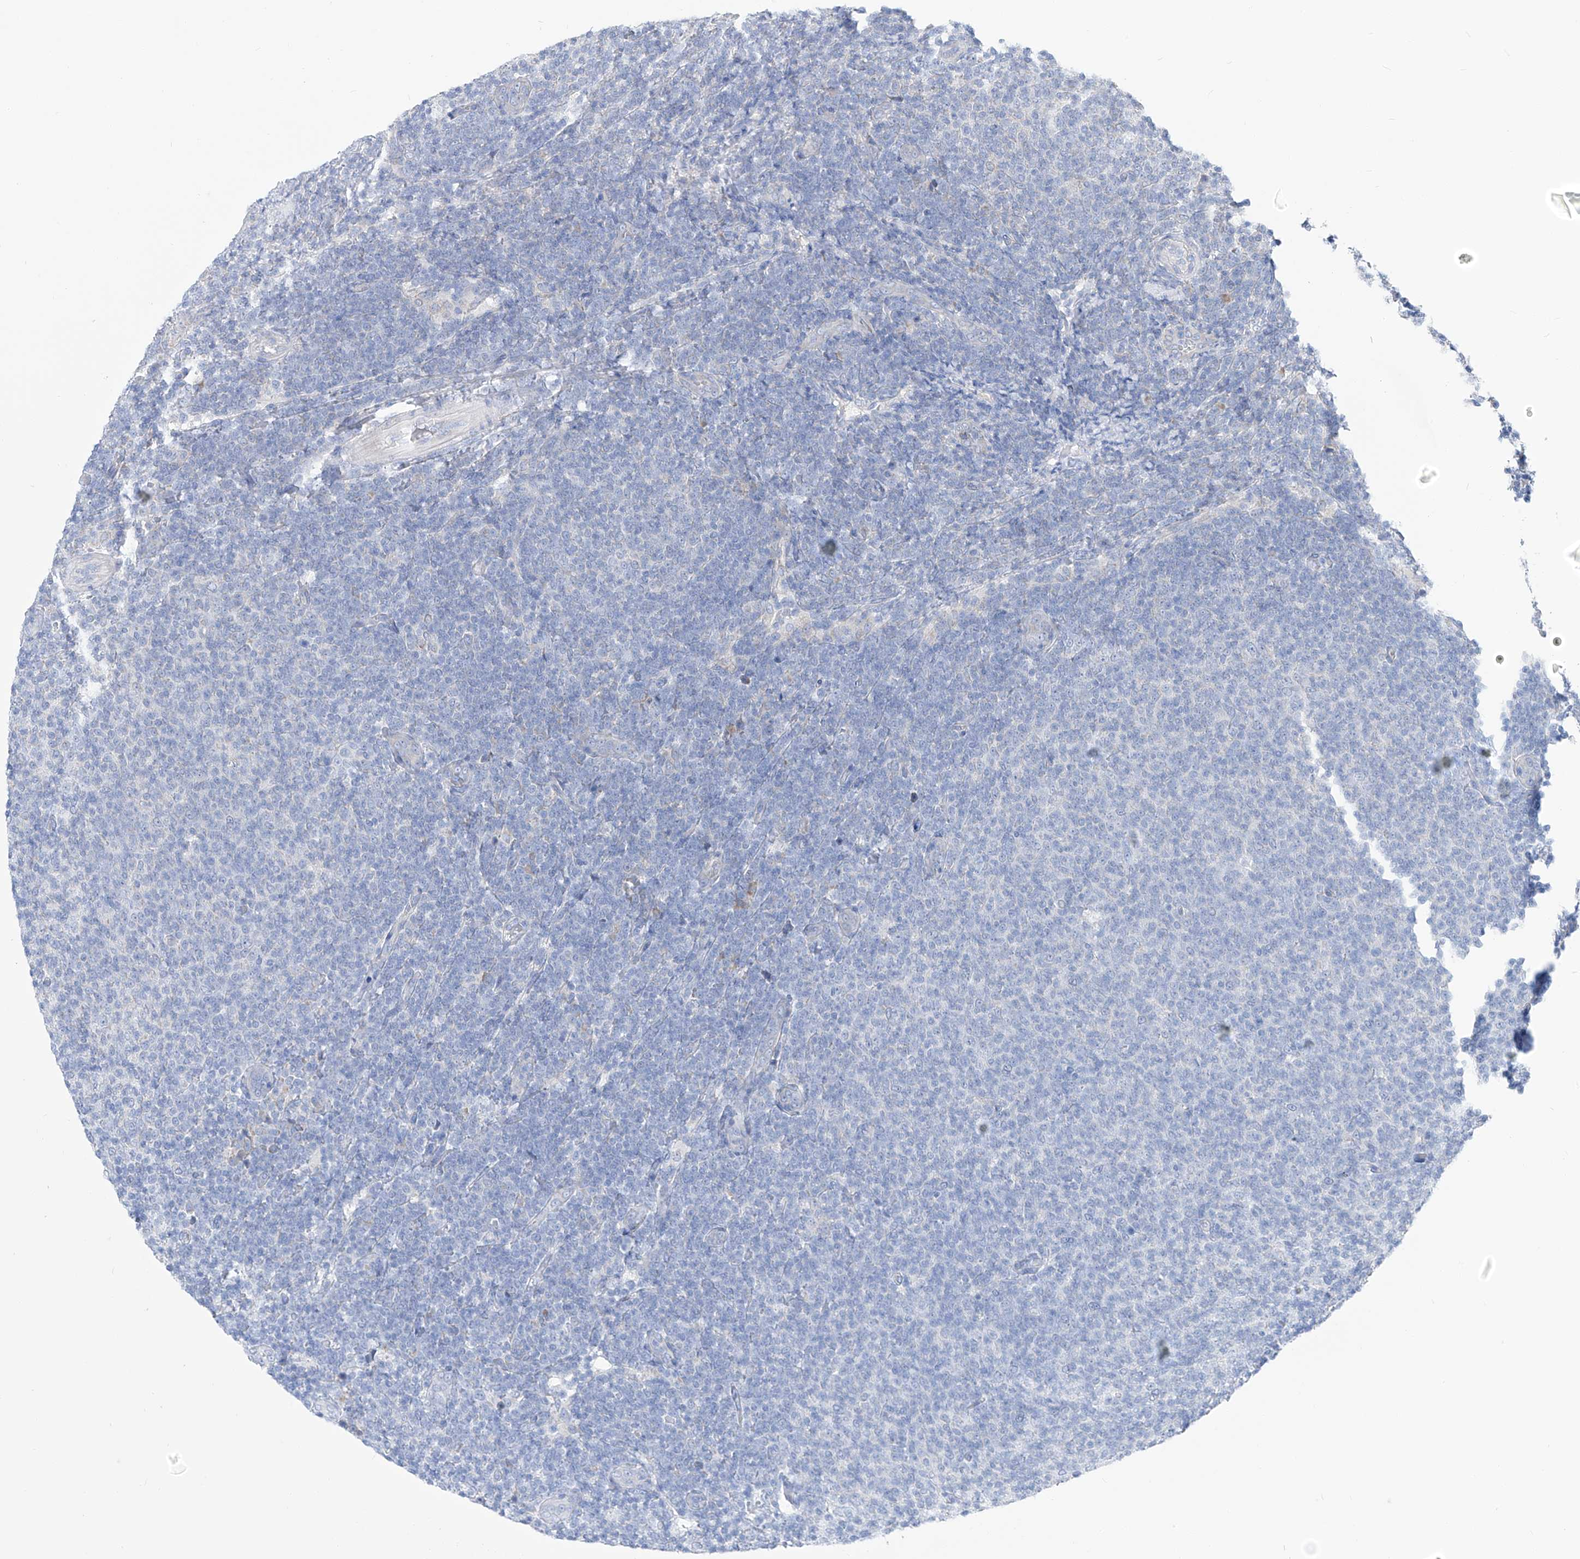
{"staining": {"intensity": "negative", "quantity": "none", "location": "none"}, "tissue": "lymphoma", "cell_type": "Tumor cells", "image_type": "cancer", "snomed": [{"axis": "morphology", "description": "Malignant lymphoma, non-Hodgkin's type, Low grade"}, {"axis": "topography", "description": "Lymph node"}], "caption": "Immunohistochemical staining of human low-grade malignant lymphoma, non-Hodgkin's type shows no significant staining in tumor cells.", "gene": "UFL1", "patient": {"sex": "male", "age": 66}}